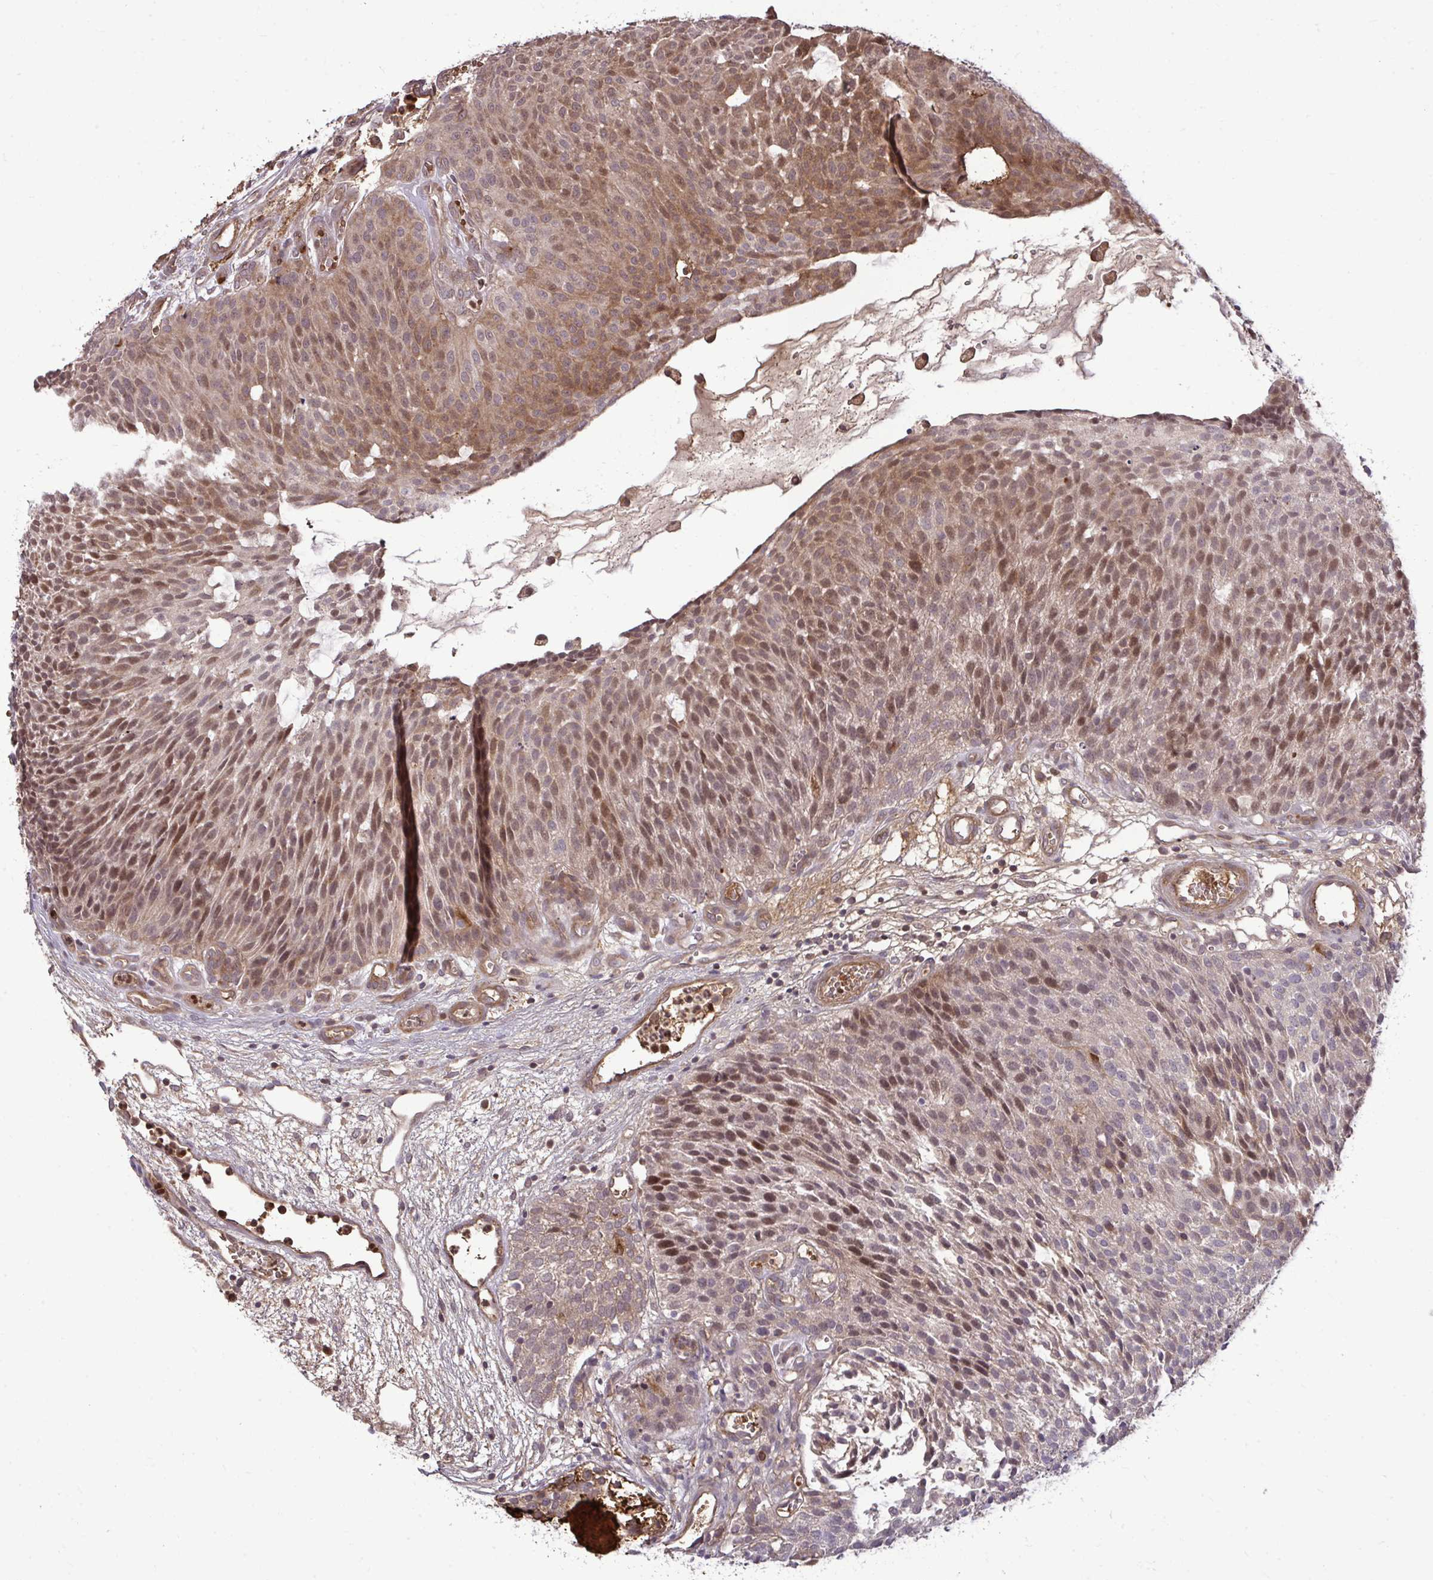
{"staining": {"intensity": "moderate", "quantity": ">75%", "location": "cytoplasmic/membranous,nuclear"}, "tissue": "urothelial cancer", "cell_type": "Tumor cells", "image_type": "cancer", "snomed": [{"axis": "morphology", "description": "Urothelial carcinoma, NOS"}, {"axis": "topography", "description": "Urinary bladder"}], "caption": "A brown stain labels moderate cytoplasmic/membranous and nuclear expression of a protein in human urothelial cancer tumor cells.", "gene": "ZSCAN9", "patient": {"sex": "male", "age": 84}}